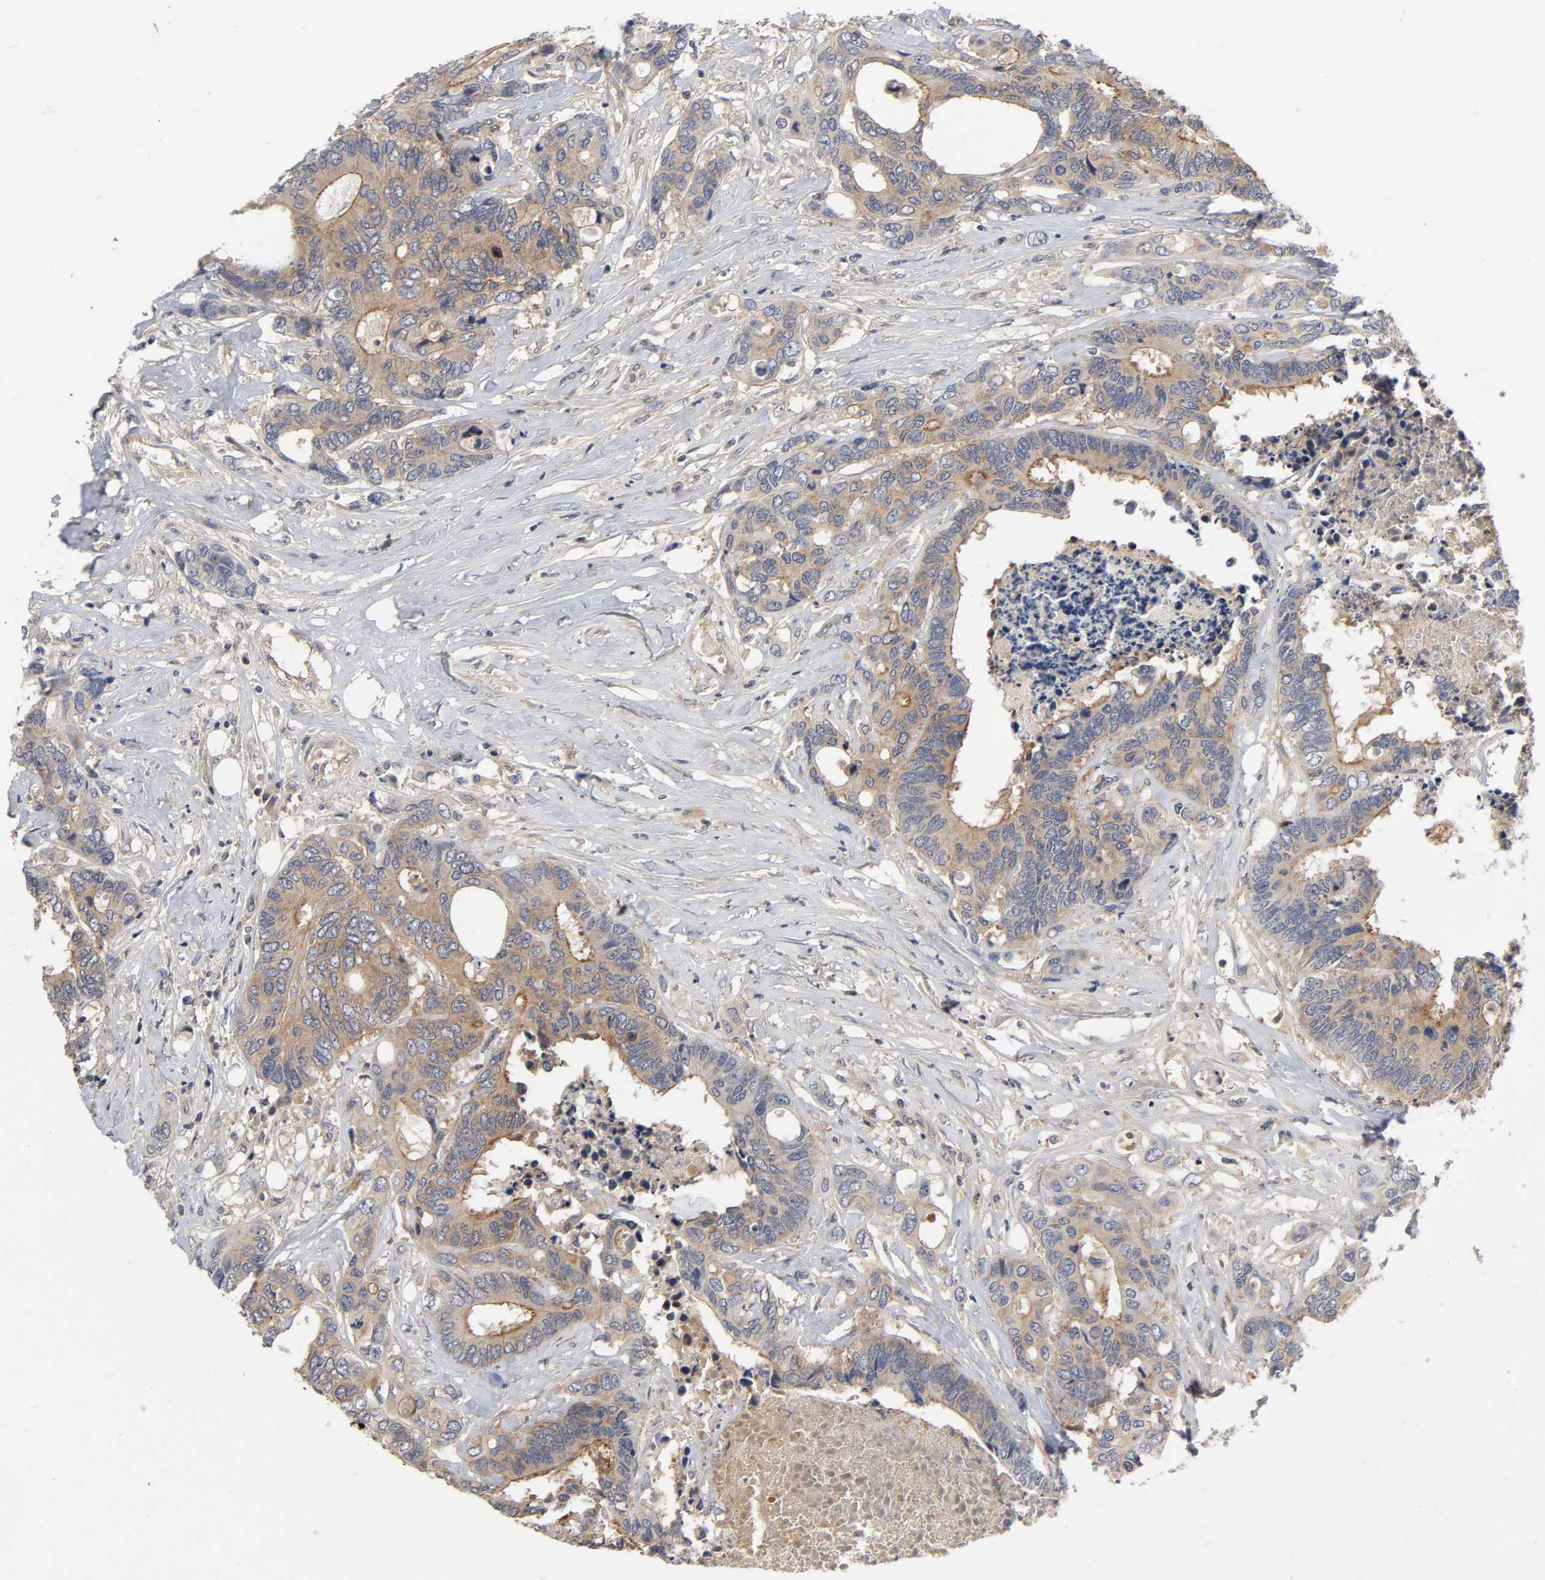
{"staining": {"intensity": "moderate", "quantity": ">75%", "location": "cytoplasmic/membranous"}, "tissue": "colorectal cancer", "cell_type": "Tumor cells", "image_type": "cancer", "snomed": [{"axis": "morphology", "description": "Adenocarcinoma, NOS"}, {"axis": "topography", "description": "Rectum"}], "caption": "The photomicrograph displays a brown stain indicating the presence of a protein in the cytoplasmic/membranous of tumor cells in colorectal adenocarcinoma.", "gene": "CPB2", "patient": {"sex": "male", "age": 55}}